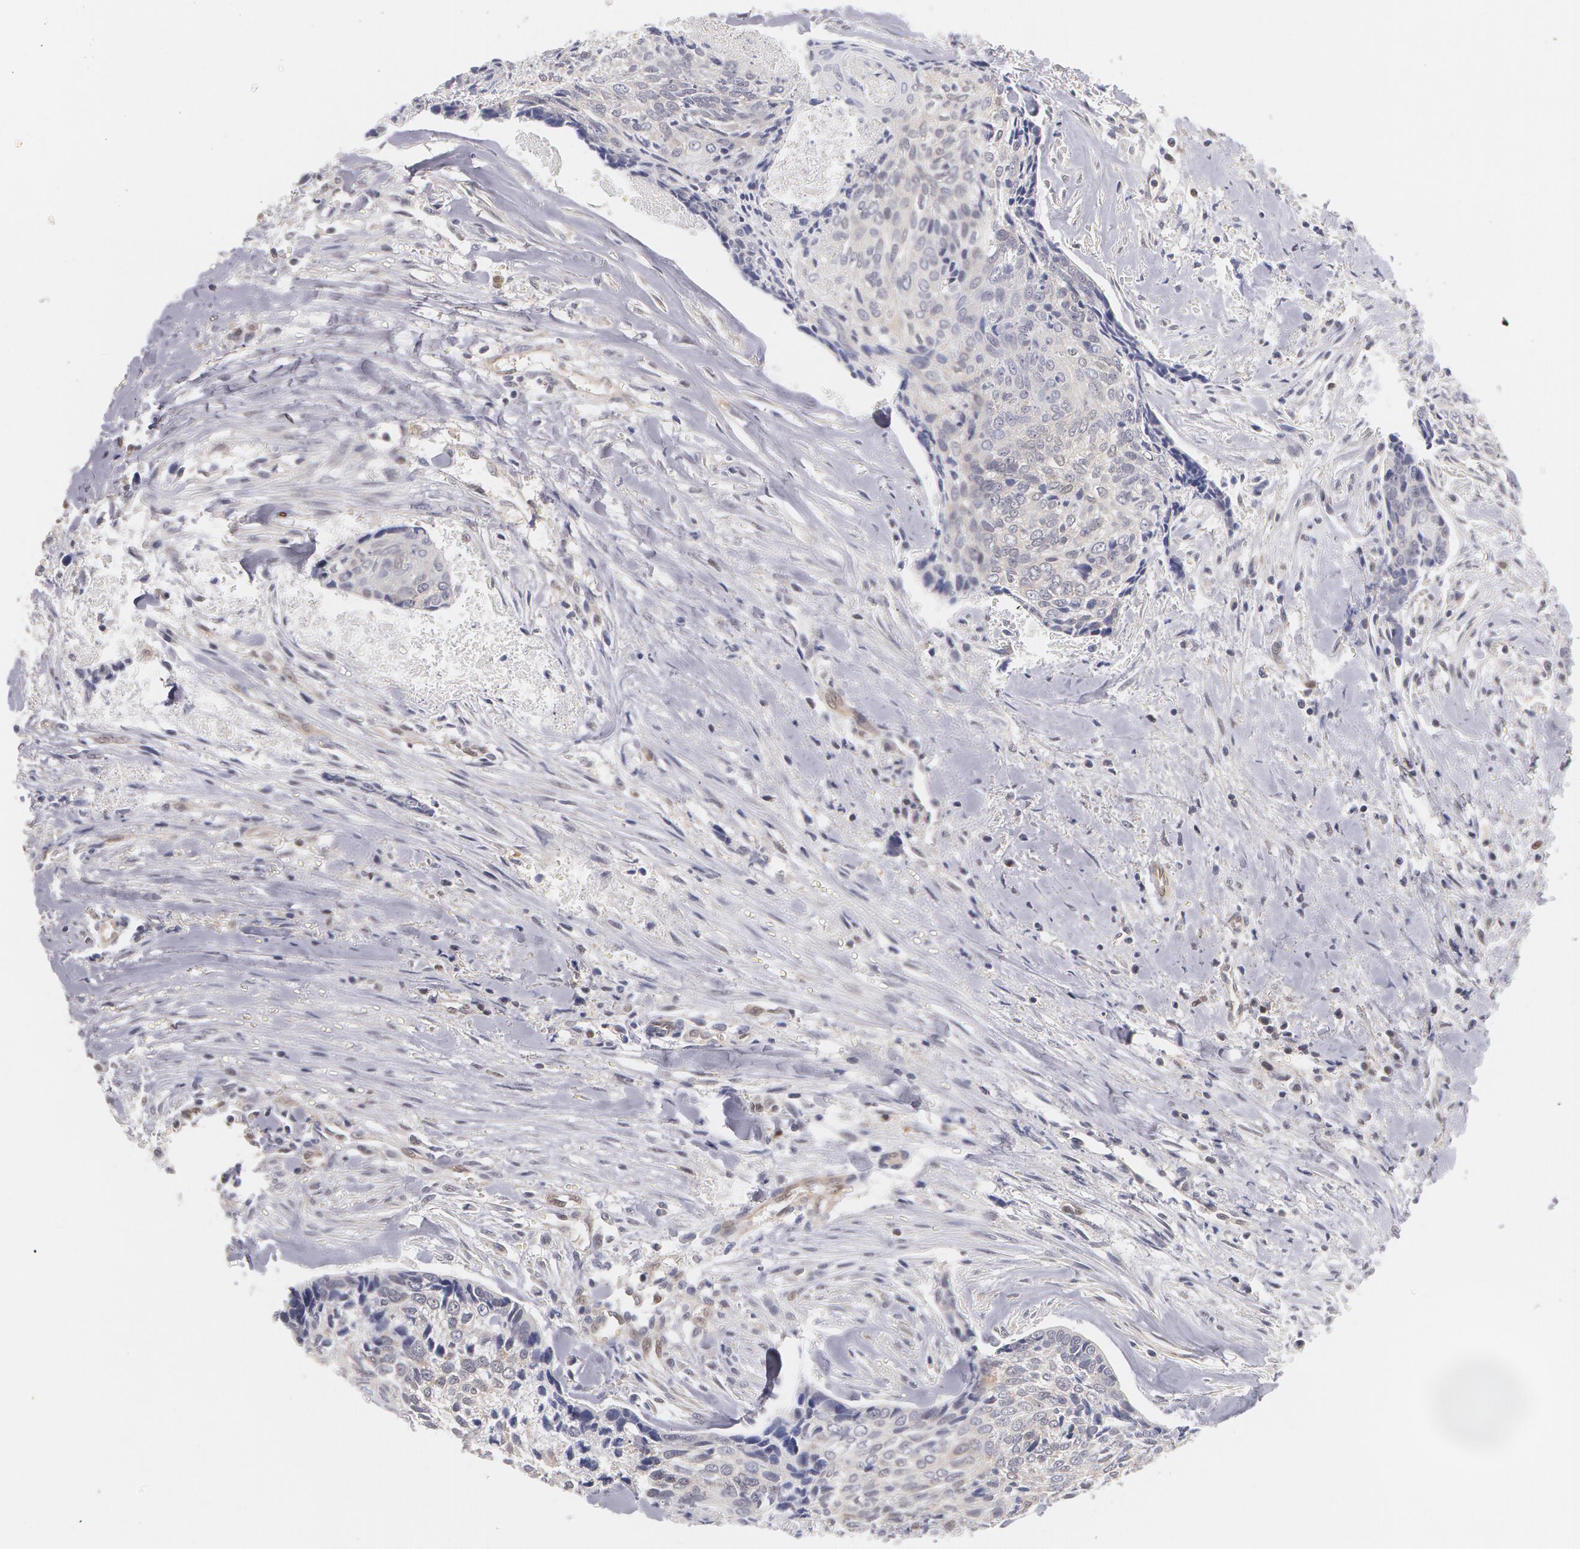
{"staining": {"intensity": "negative", "quantity": "none", "location": "none"}, "tissue": "head and neck cancer", "cell_type": "Tumor cells", "image_type": "cancer", "snomed": [{"axis": "morphology", "description": "Squamous cell carcinoma, NOS"}, {"axis": "topography", "description": "Salivary gland"}, {"axis": "topography", "description": "Head-Neck"}], "caption": "DAB immunohistochemical staining of head and neck squamous cell carcinoma reveals no significant staining in tumor cells.", "gene": "TXNRD1", "patient": {"sex": "male", "age": 70}}